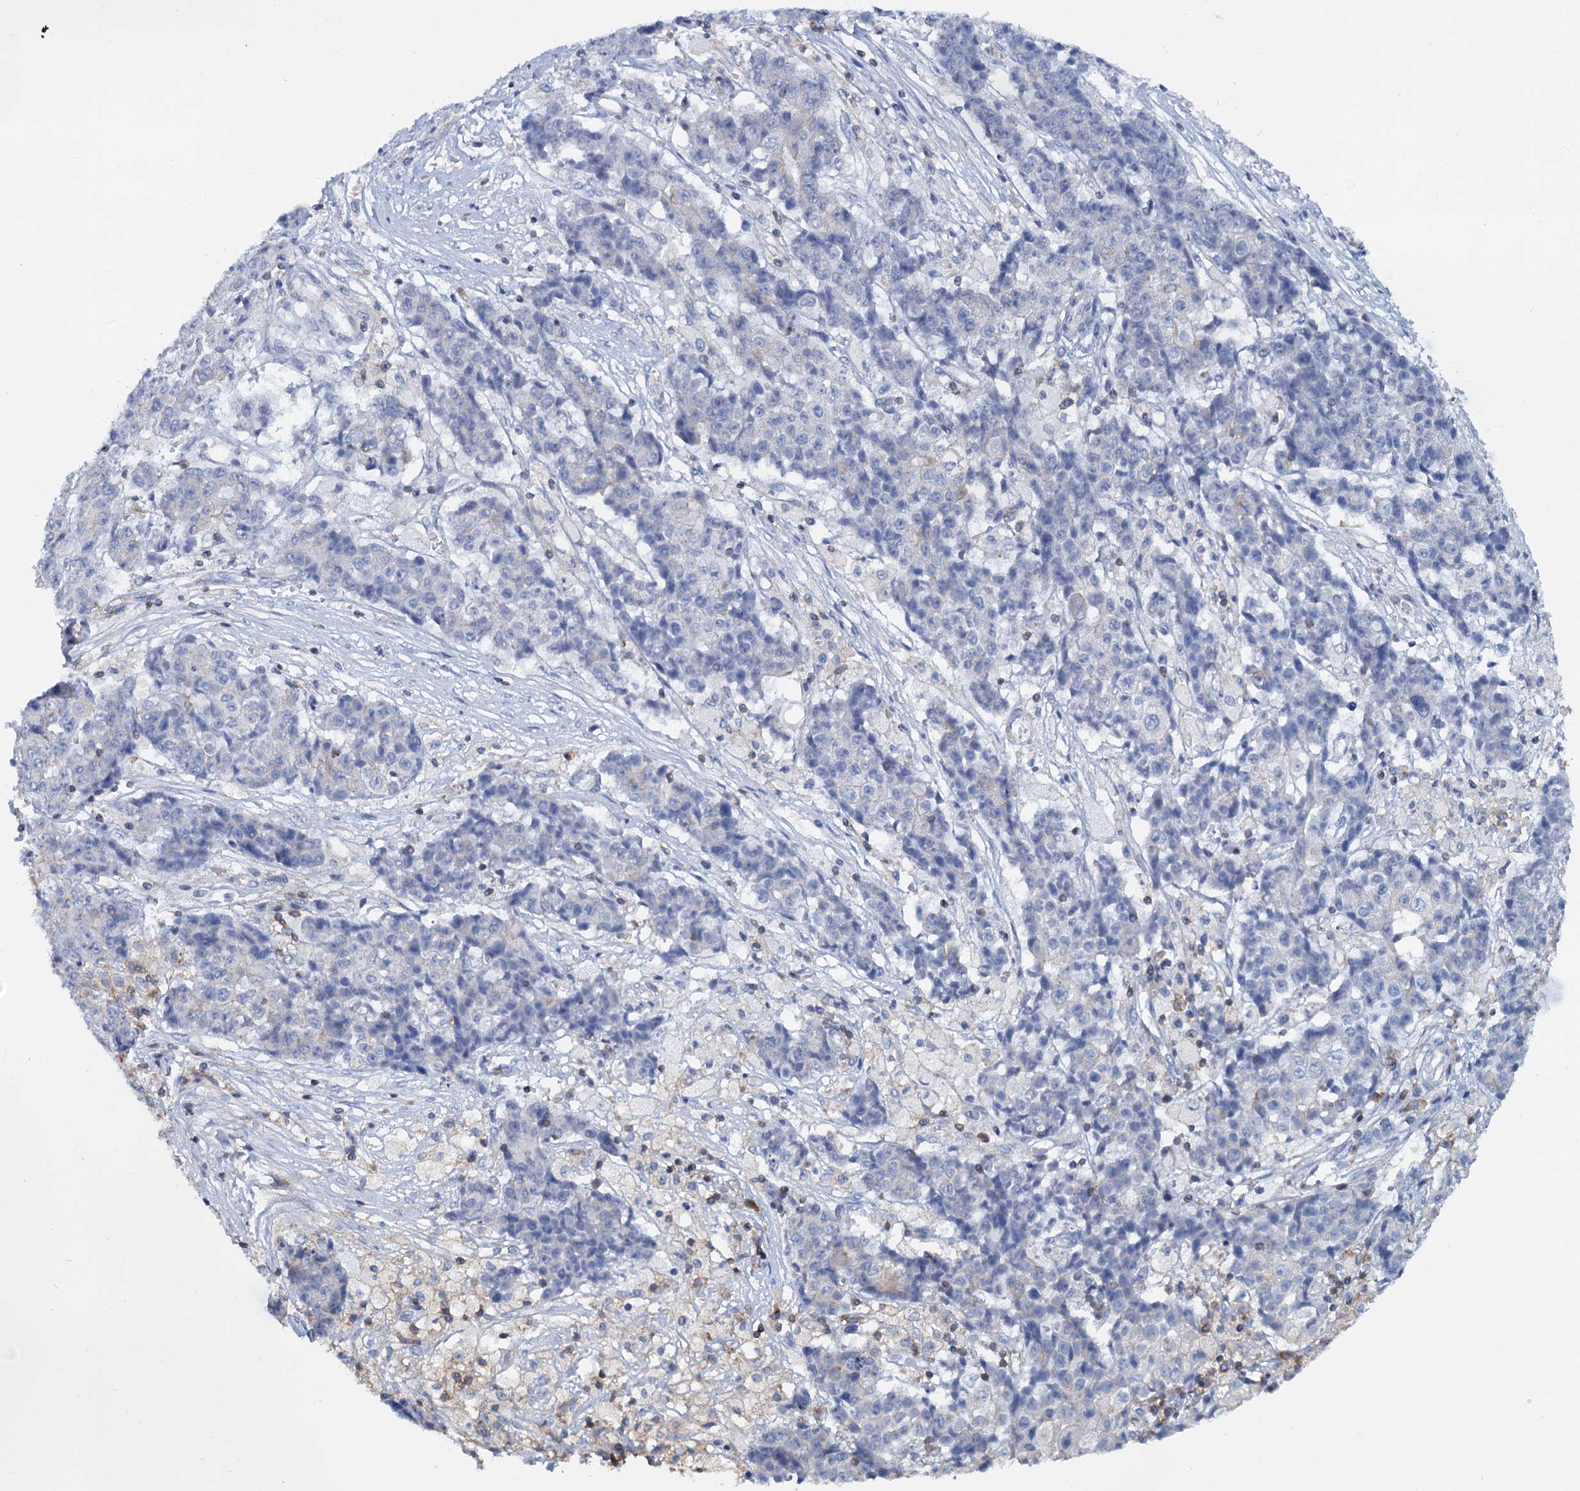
{"staining": {"intensity": "negative", "quantity": "none", "location": "none"}, "tissue": "ovarian cancer", "cell_type": "Tumor cells", "image_type": "cancer", "snomed": [{"axis": "morphology", "description": "Carcinoma, endometroid"}, {"axis": "topography", "description": "Ovary"}], "caption": "An image of ovarian cancer stained for a protein reveals no brown staining in tumor cells. (DAB IHC visualized using brightfield microscopy, high magnification).", "gene": "LRCH4", "patient": {"sex": "female", "age": 42}}